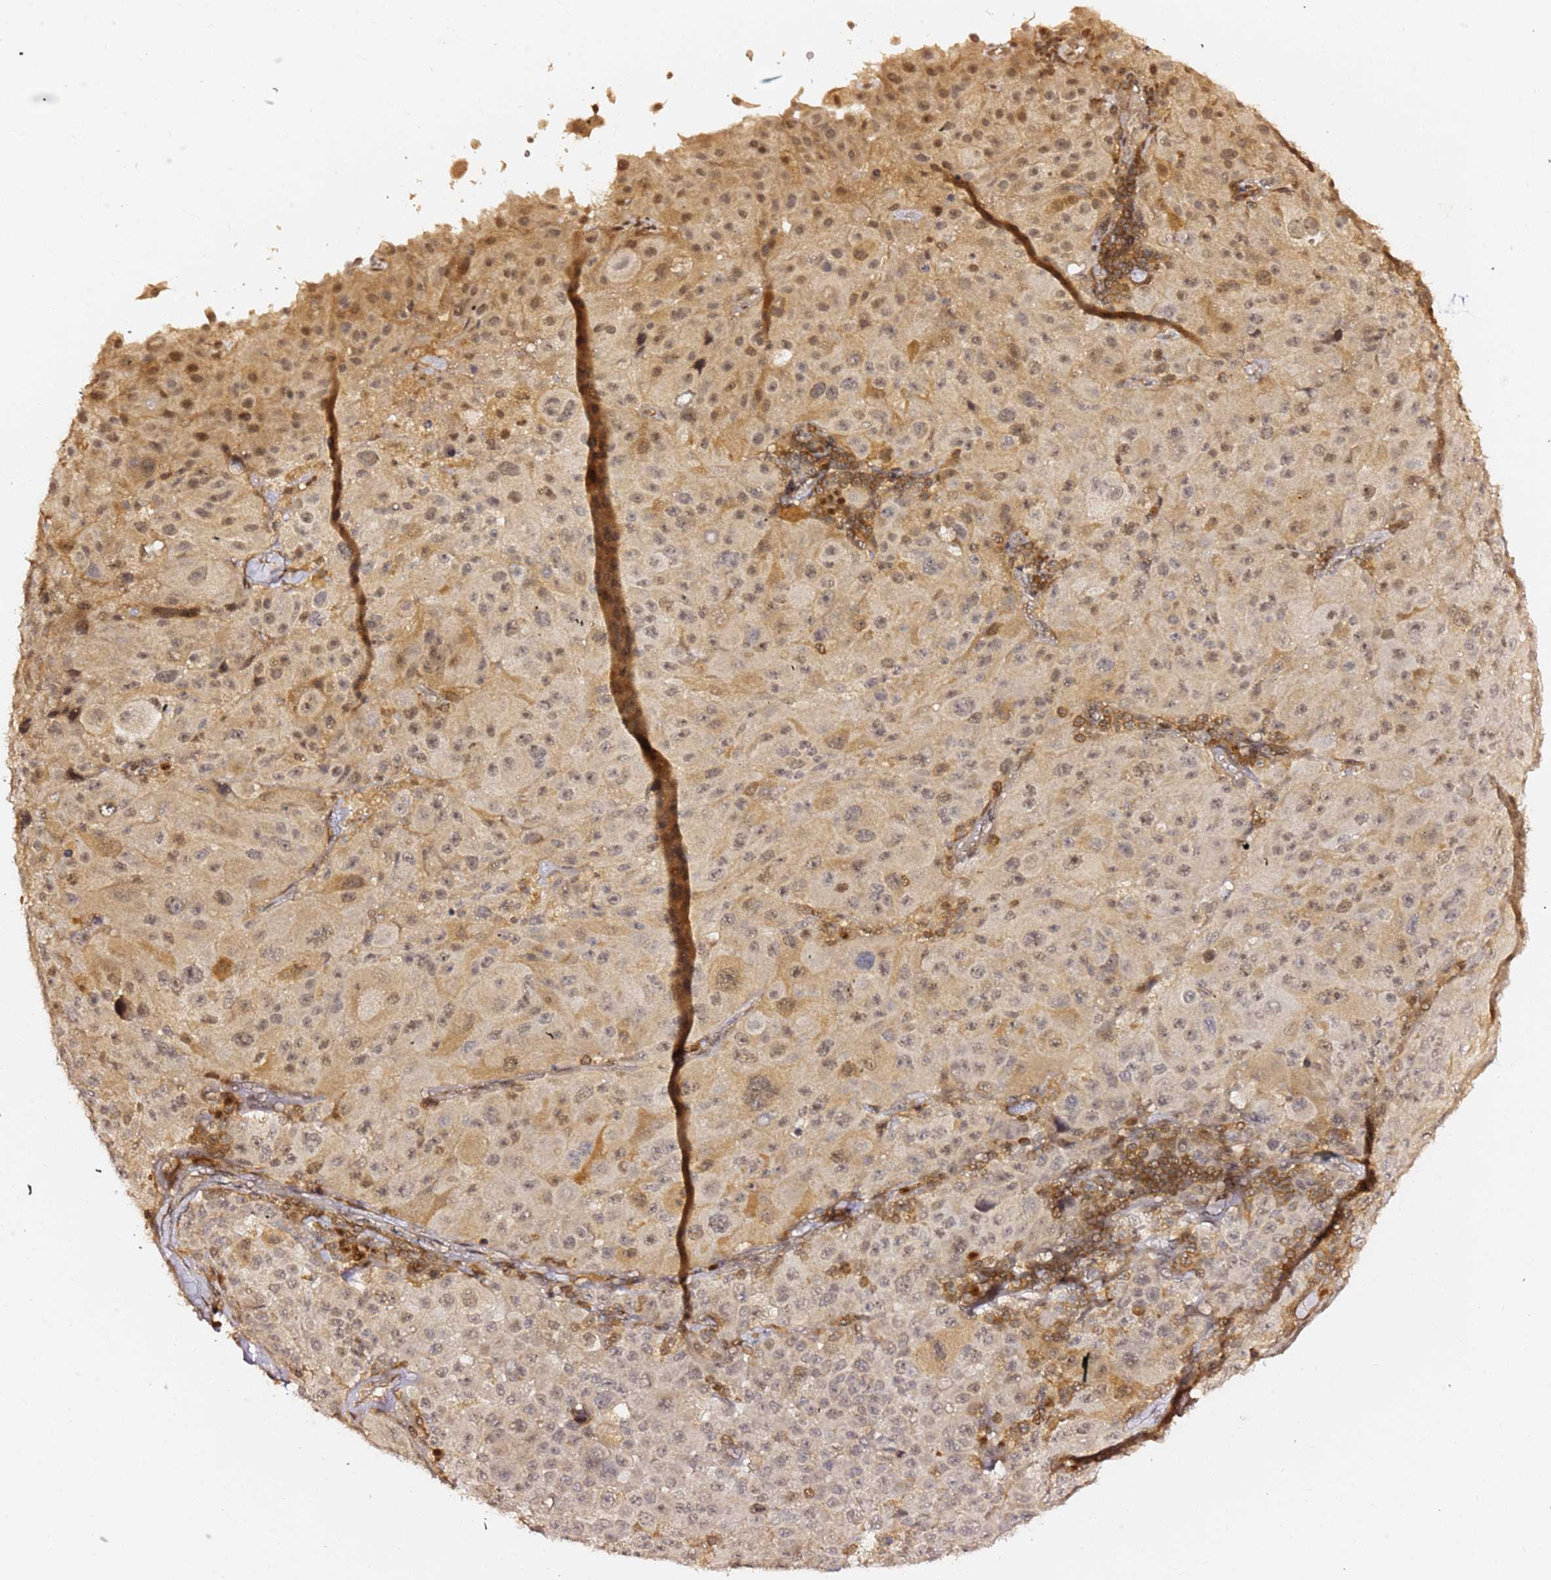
{"staining": {"intensity": "weak", "quantity": ">75%", "location": "nuclear"}, "tissue": "melanoma", "cell_type": "Tumor cells", "image_type": "cancer", "snomed": [{"axis": "morphology", "description": "Malignant melanoma, Metastatic site"}, {"axis": "topography", "description": "Lymph node"}], "caption": "Immunohistochemistry micrograph of human malignant melanoma (metastatic site) stained for a protein (brown), which exhibits low levels of weak nuclear staining in about >75% of tumor cells.", "gene": "OR5V1", "patient": {"sex": "male", "age": 62}}